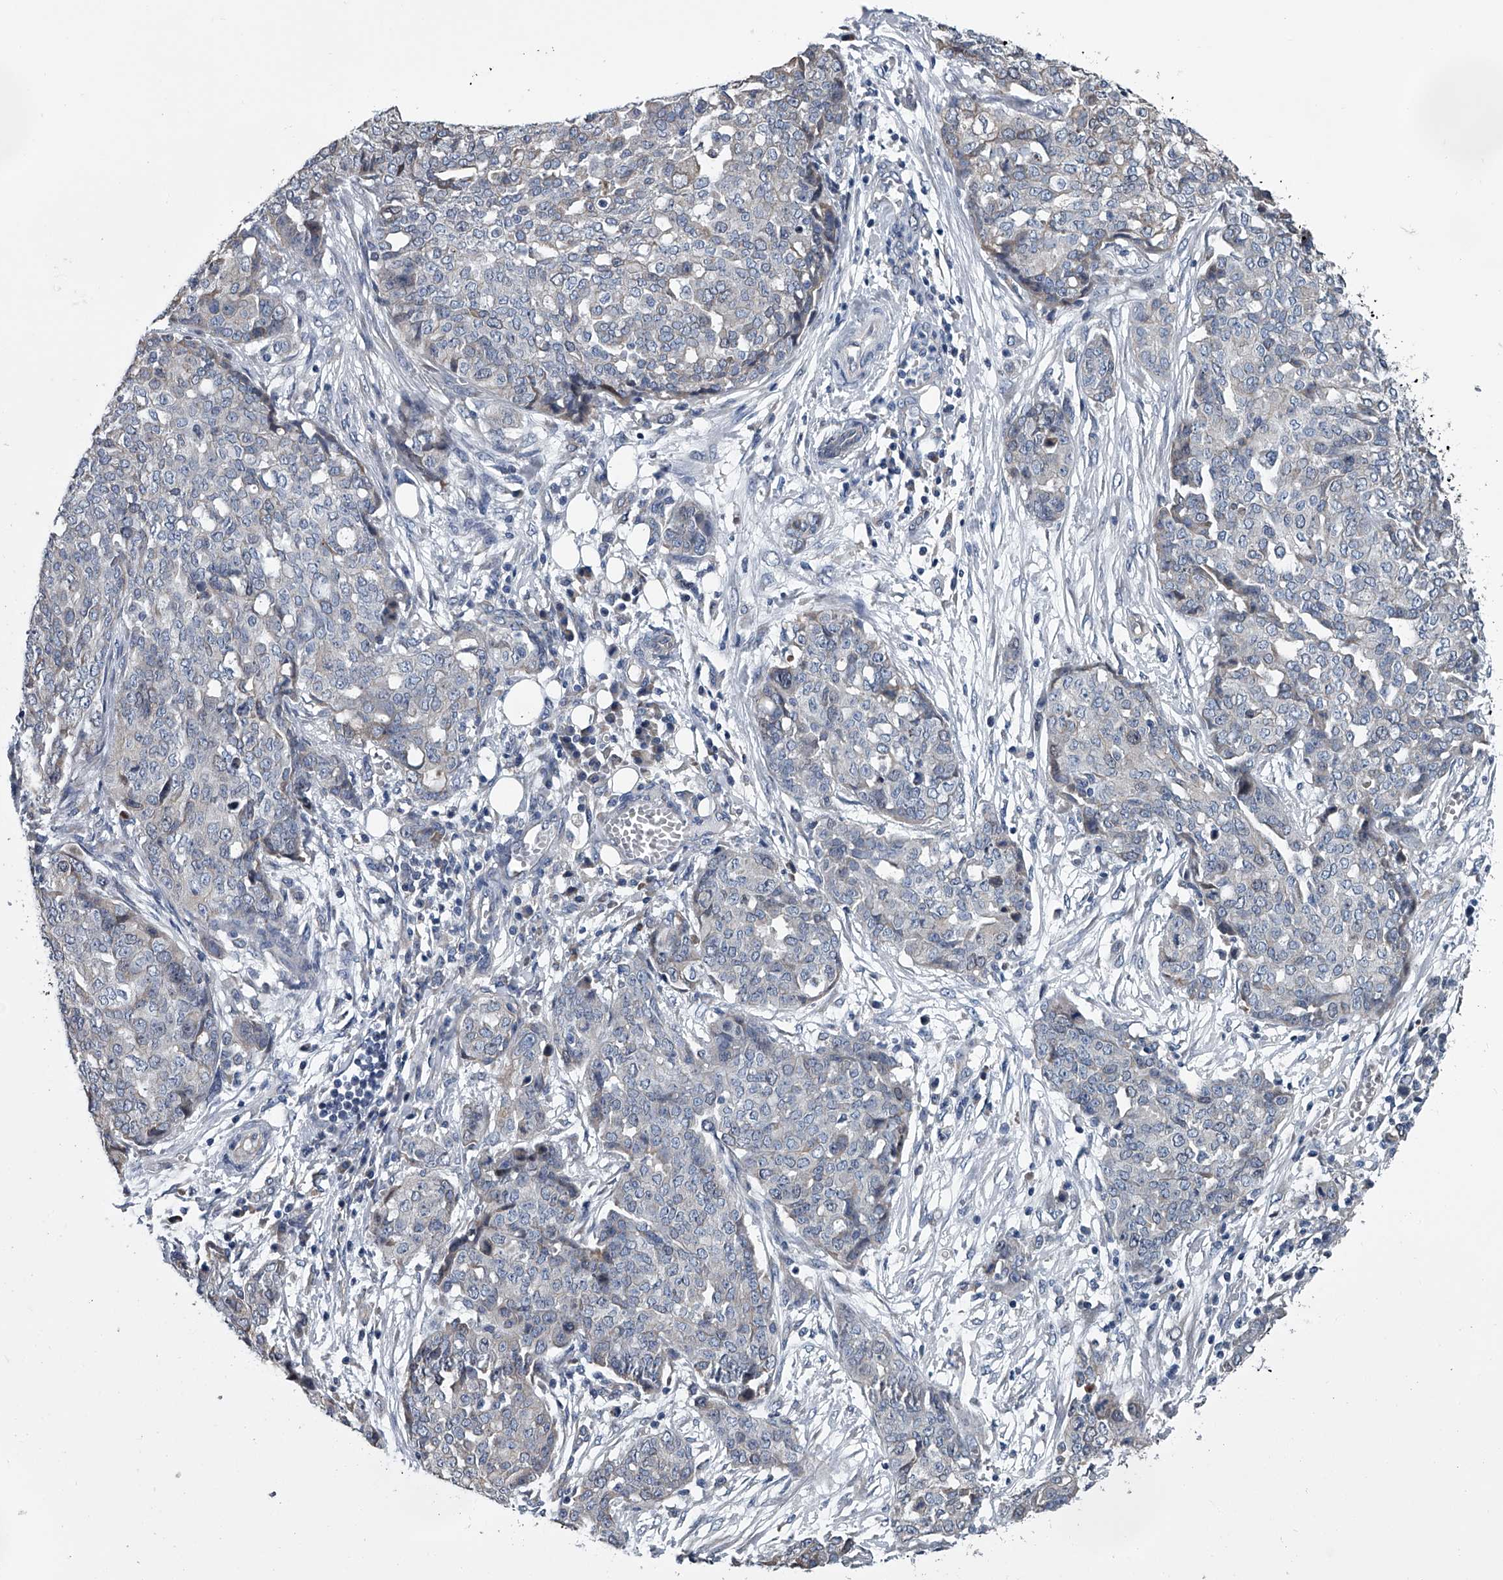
{"staining": {"intensity": "negative", "quantity": "none", "location": "none"}, "tissue": "ovarian cancer", "cell_type": "Tumor cells", "image_type": "cancer", "snomed": [{"axis": "morphology", "description": "Cystadenocarcinoma, serous, NOS"}, {"axis": "topography", "description": "Soft tissue"}, {"axis": "topography", "description": "Ovary"}], "caption": "Tumor cells show no significant protein positivity in ovarian cancer.", "gene": "ABCG1", "patient": {"sex": "female", "age": 57}}